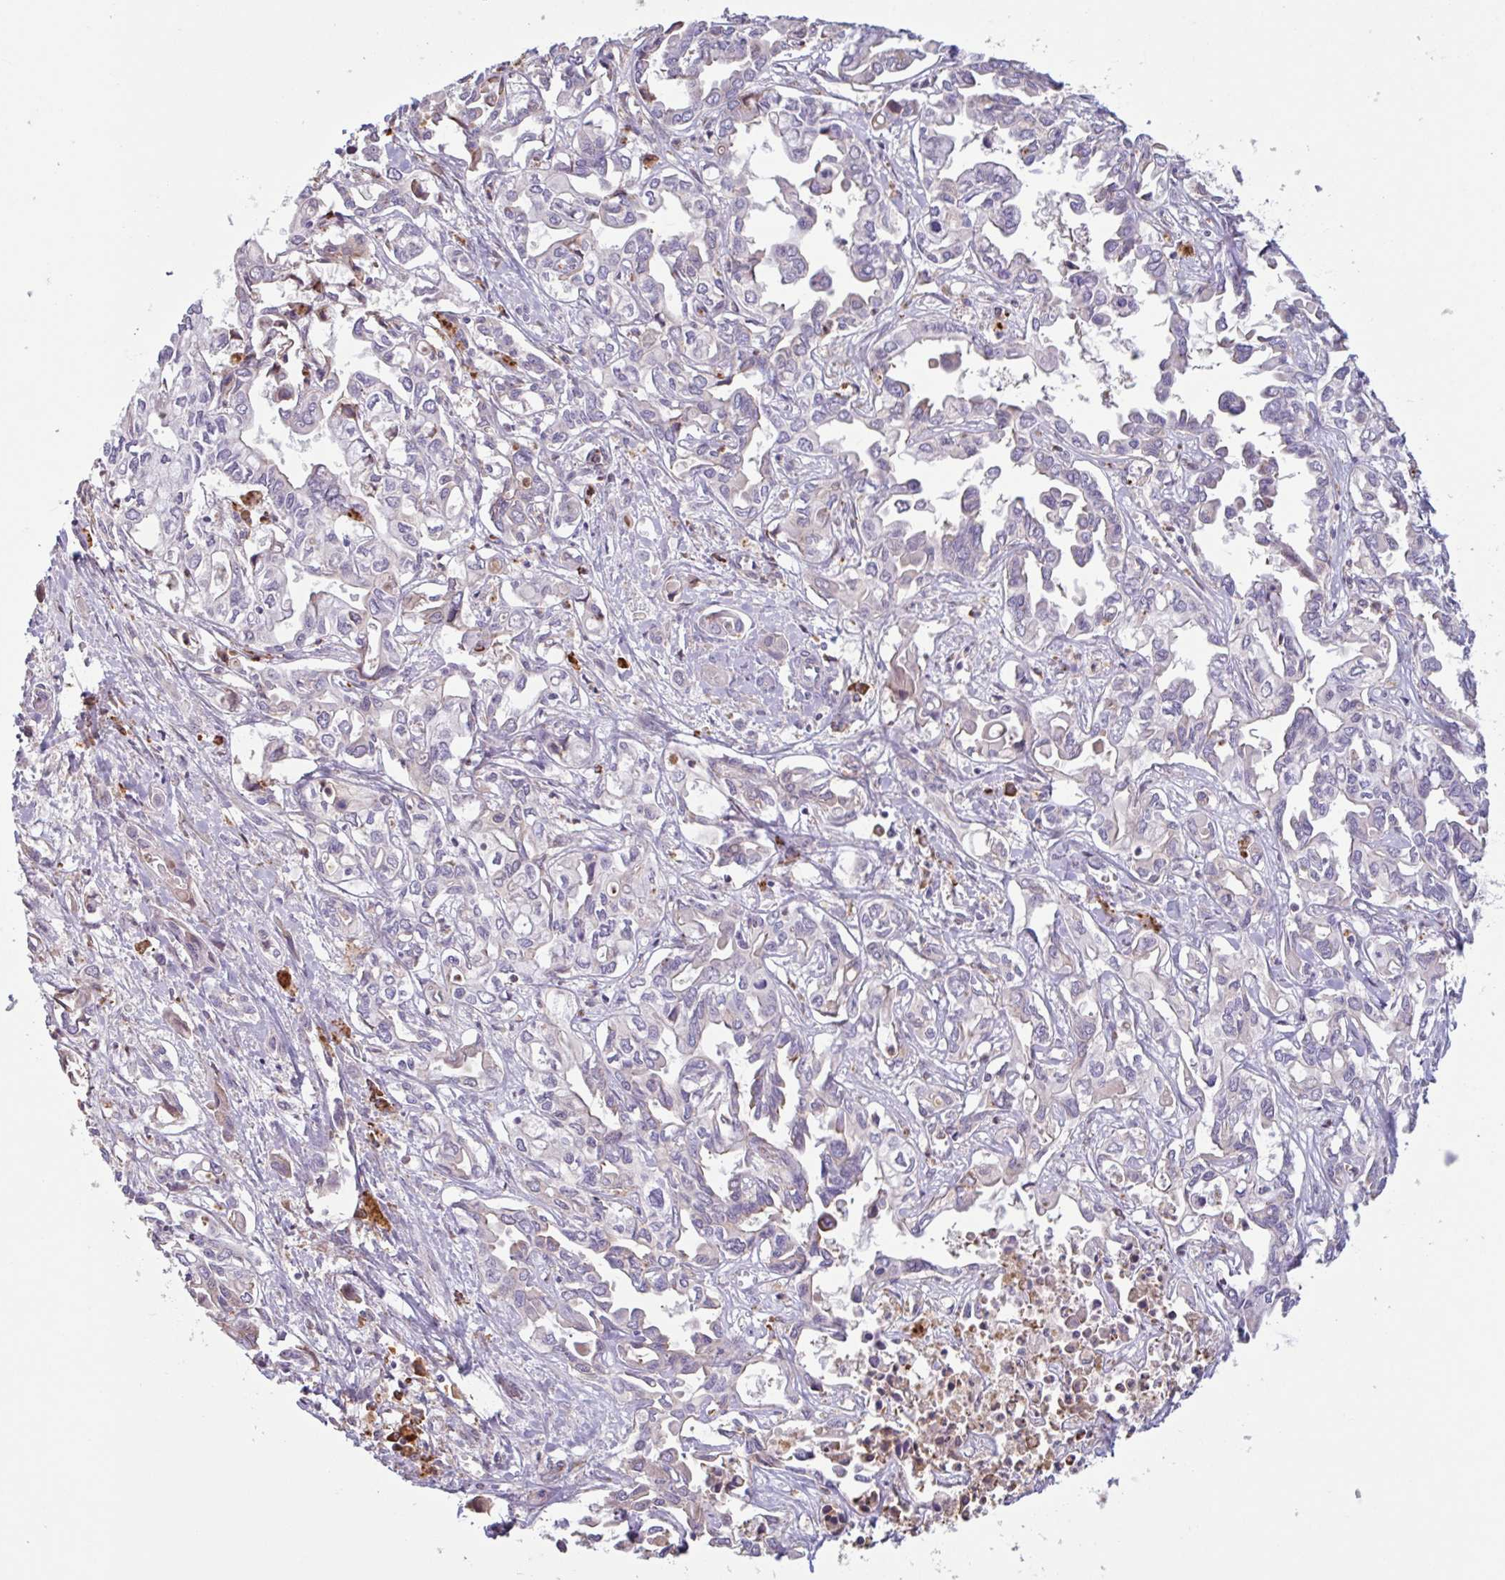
{"staining": {"intensity": "negative", "quantity": "none", "location": "none"}, "tissue": "liver cancer", "cell_type": "Tumor cells", "image_type": "cancer", "snomed": [{"axis": "morphology", "description": "Cholangiocarcinoma"}, {"axis": "topography", "description": "Liver"}], "caption": "IHC micrograph of neoplastic tissue: liver cancer (cholangiocarcinoma) stained with DAB (3,3'-diaminobenzidine) shows no significant protein expression in tumor cells.", "gene": "TAF1D", "patient": {"sex": "female", "age": 64}}